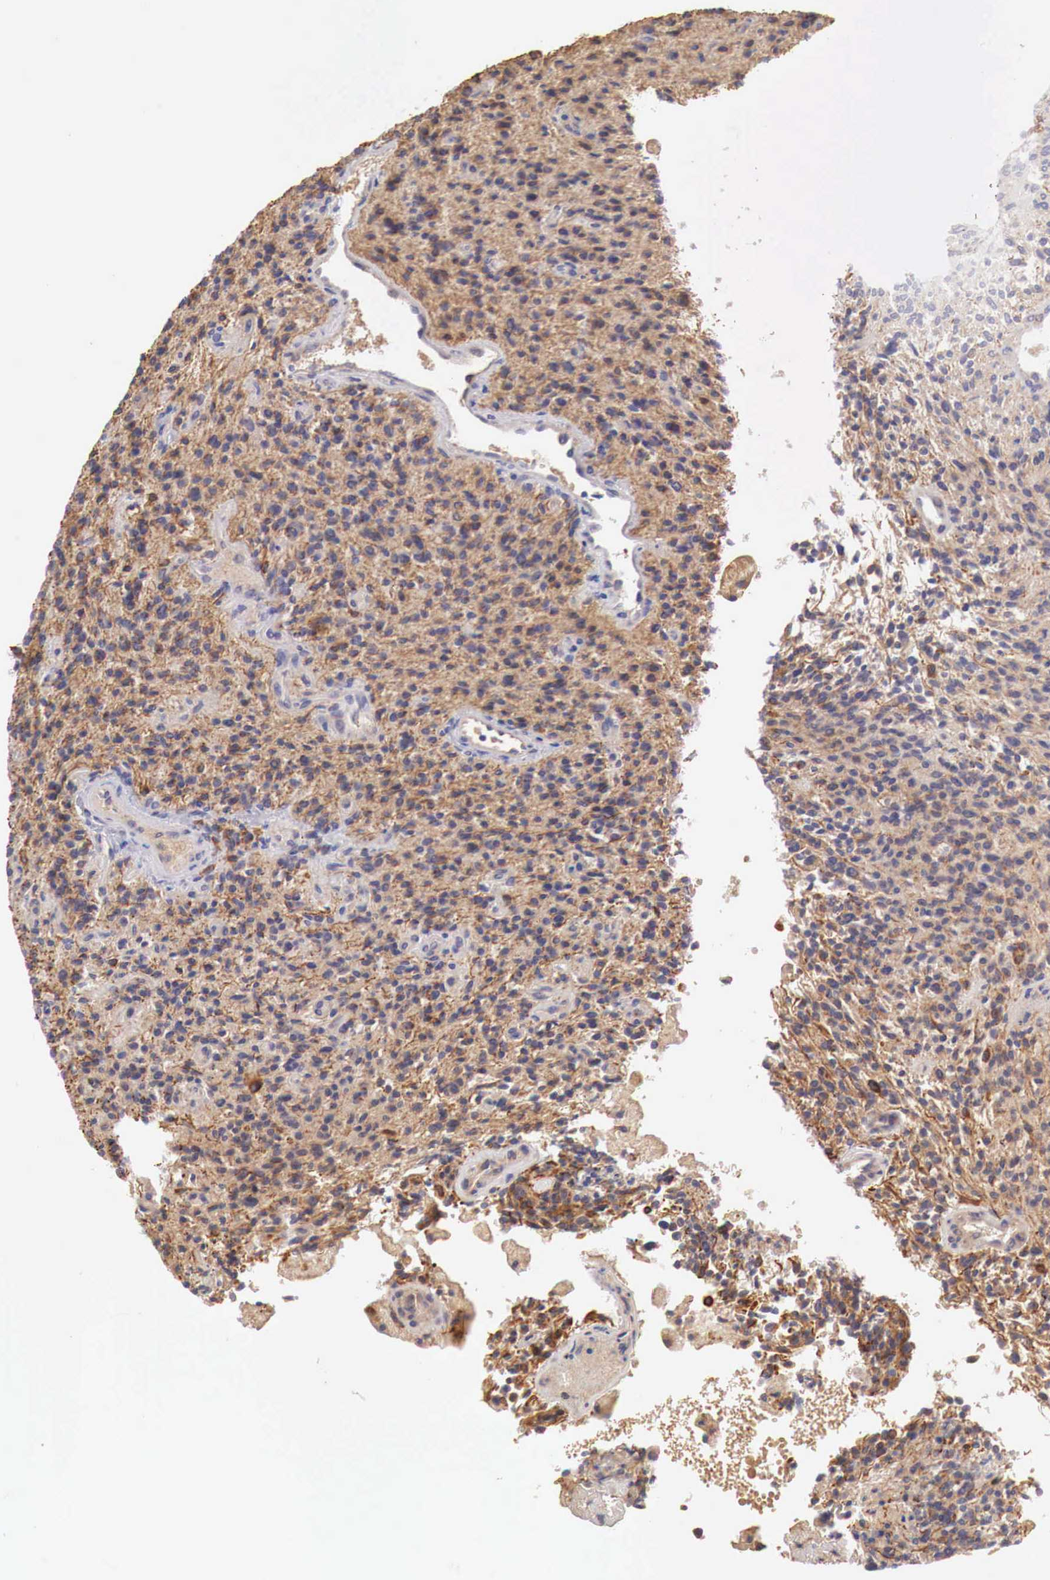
{"staining": {"intensity": "weak", "quantity": ">75%", "location": "cytoplasmic/membranous"}, "tissue": "glioma", "cell_type": "Tumor cells", "image_type": "cancer", "snomed": [{"axis": "morphology", "description": "Glioma, malignant, High grade"}, {"axis": "topography", "description": "Brain"}], "caption": "IHC (DAB) staining of glioma exhibits weak cytoplasmic/membranous protein staining in approximately >75% of tumor cells.", "gene": "KLHDC7B", "patient": {"sex": "female", "age": 13}}